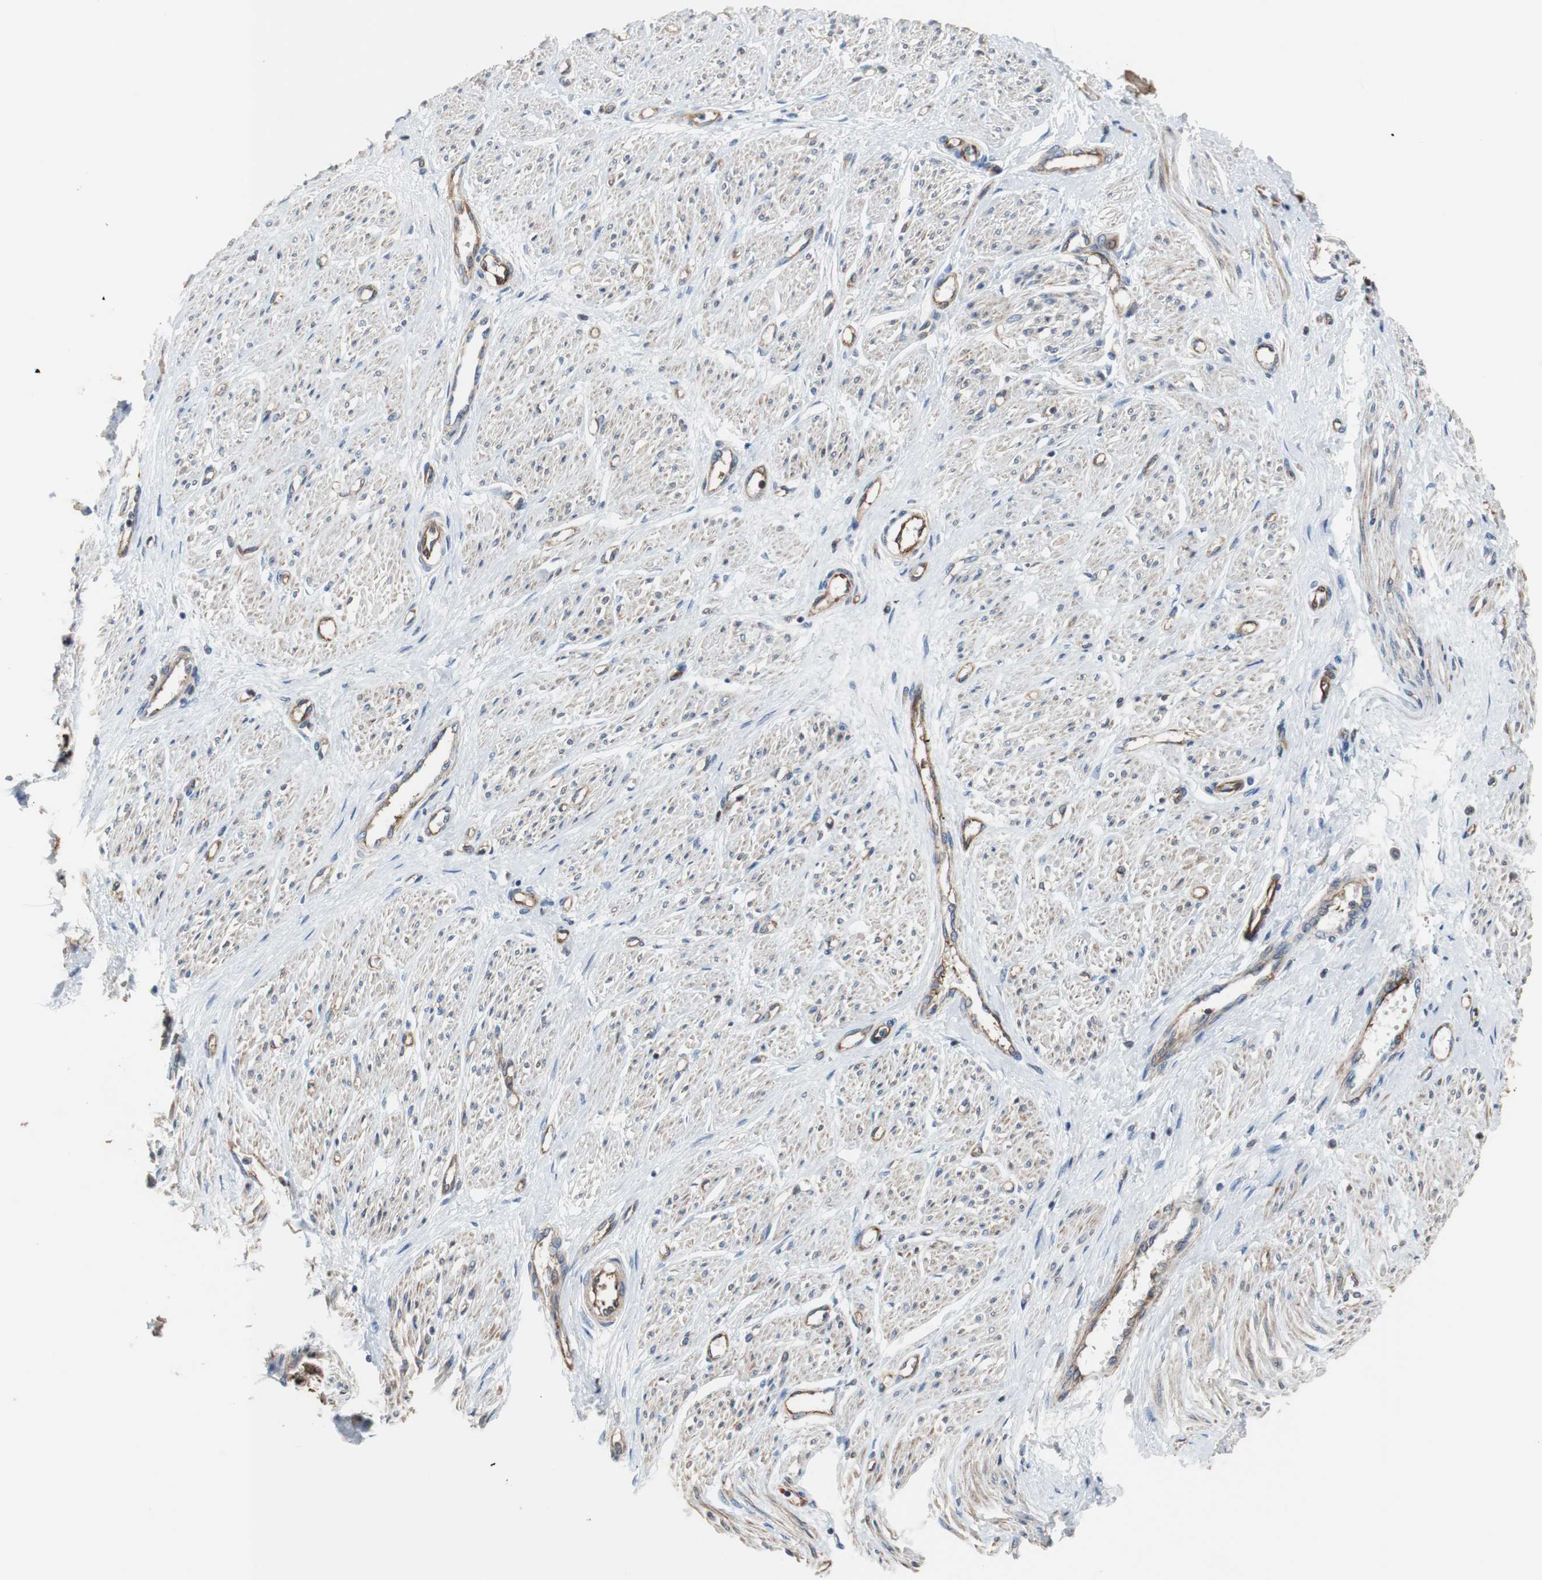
{"staining": {"intensity": "moderate", "quantity": "25%-75%", "location": "cytoplasmic/membranous"}, "tissue": "smooth muscle", "cell_type": "Smooth muscle cells", "image_type": "normal", "snomed": [{"axis": "morphology", "description": "Normal tissue, NOS"}, {"axis": "topography", "description": "Smooth muscle"}, {"axis": "topography", "description": "Uterus"}], "caption": "Immunohistochemistry micrograph of unremarkable human smooth muscle stained for a protein (brown), which exhibits medium levels of moderate cytoplasmic/membranous positivity in approximately 25%-75% of smooth muscle cells.", "gene": "PLCG2", "patient": {"sex": "female", "age": 39}}